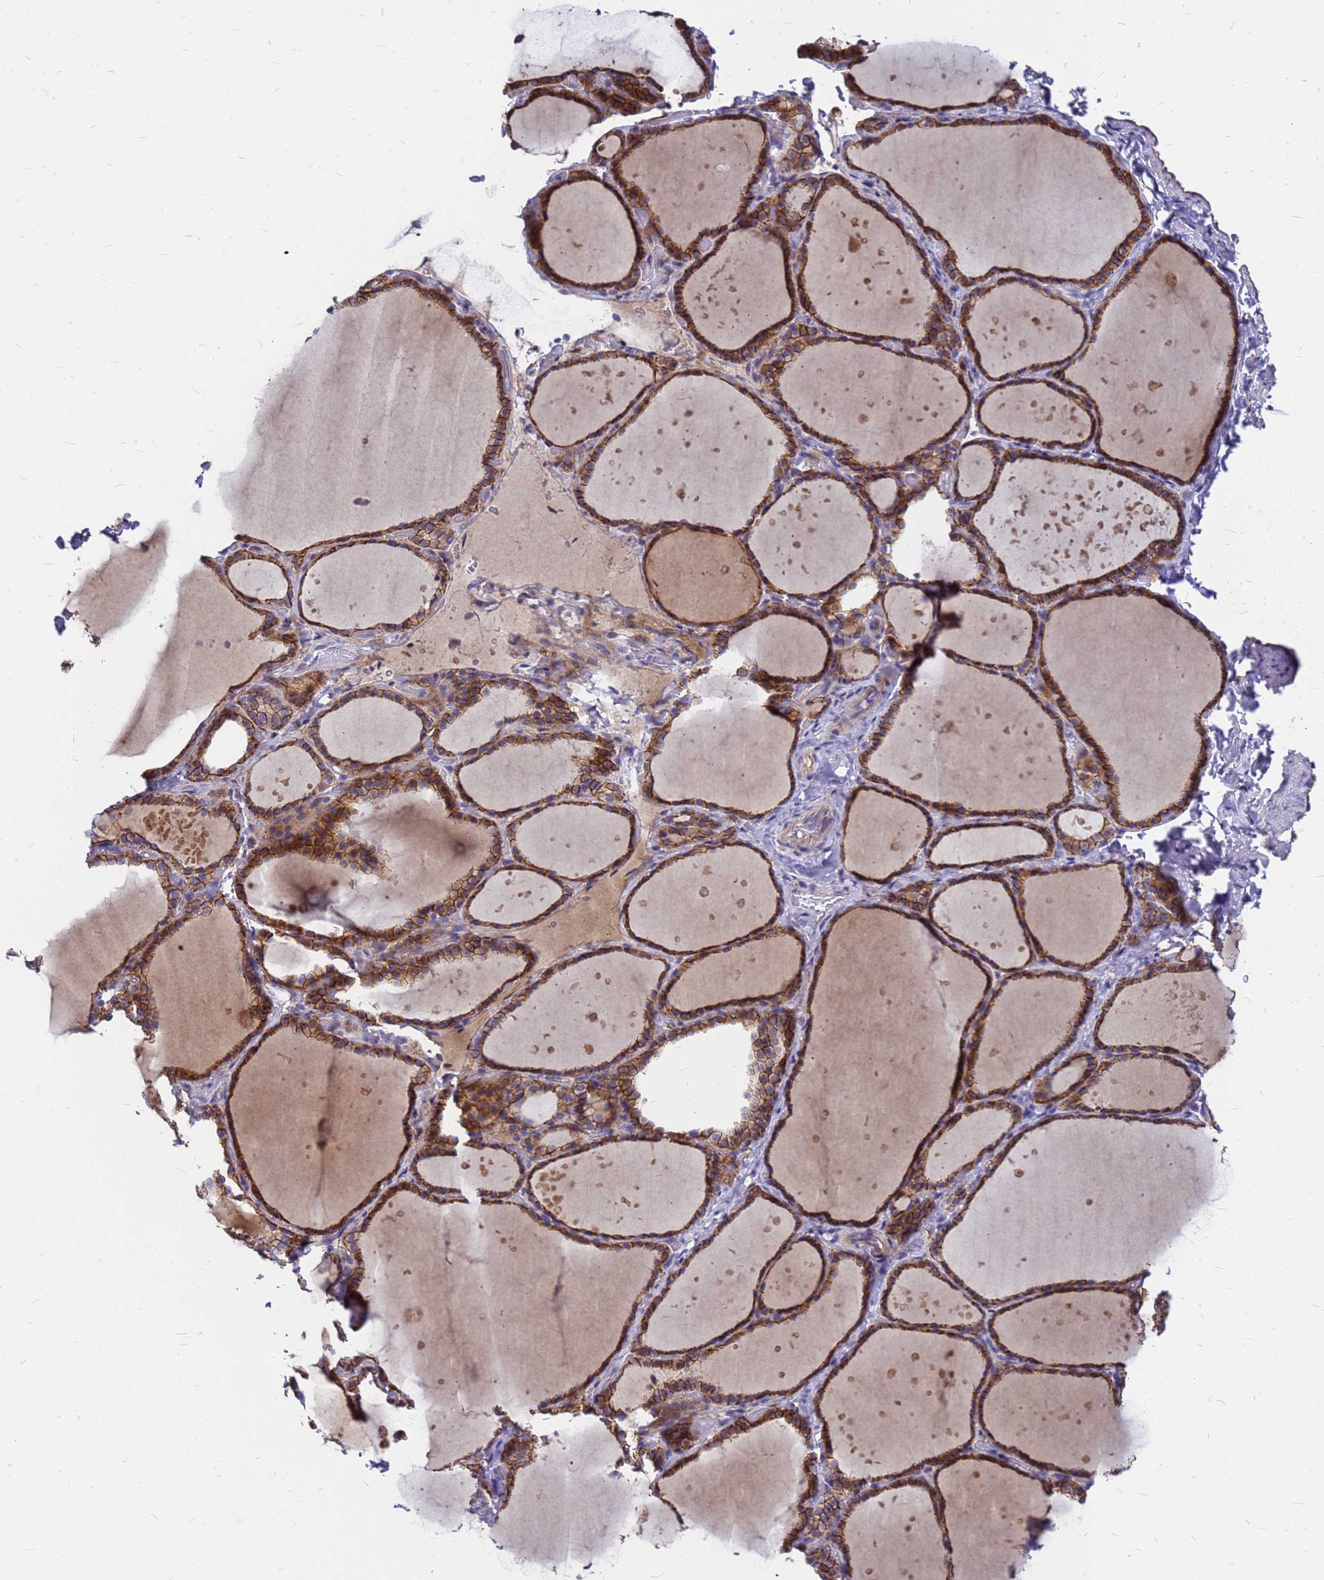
{"staining": {"intensity": "moderate", "quantity": ">75%", "location": "cytoplasmic/membranous"}, "tissue": "thyroid gland", "cell_type": "Glandular cells", "image_type": "normal", "snomed": [{"axis": "morphology", "description": "Normal tissue, NOS"}, {"axis": "topography", "description": "Thyroid gland"}], "caption": "Immunohistochemical staining of benign thyroid gland reveals >75% levels of moderate cytoplasmic/membranous protein expression in about >75% of glandular cells.", "gene": "FBXW5", "patient": {"sex": "female", "age": 44}}